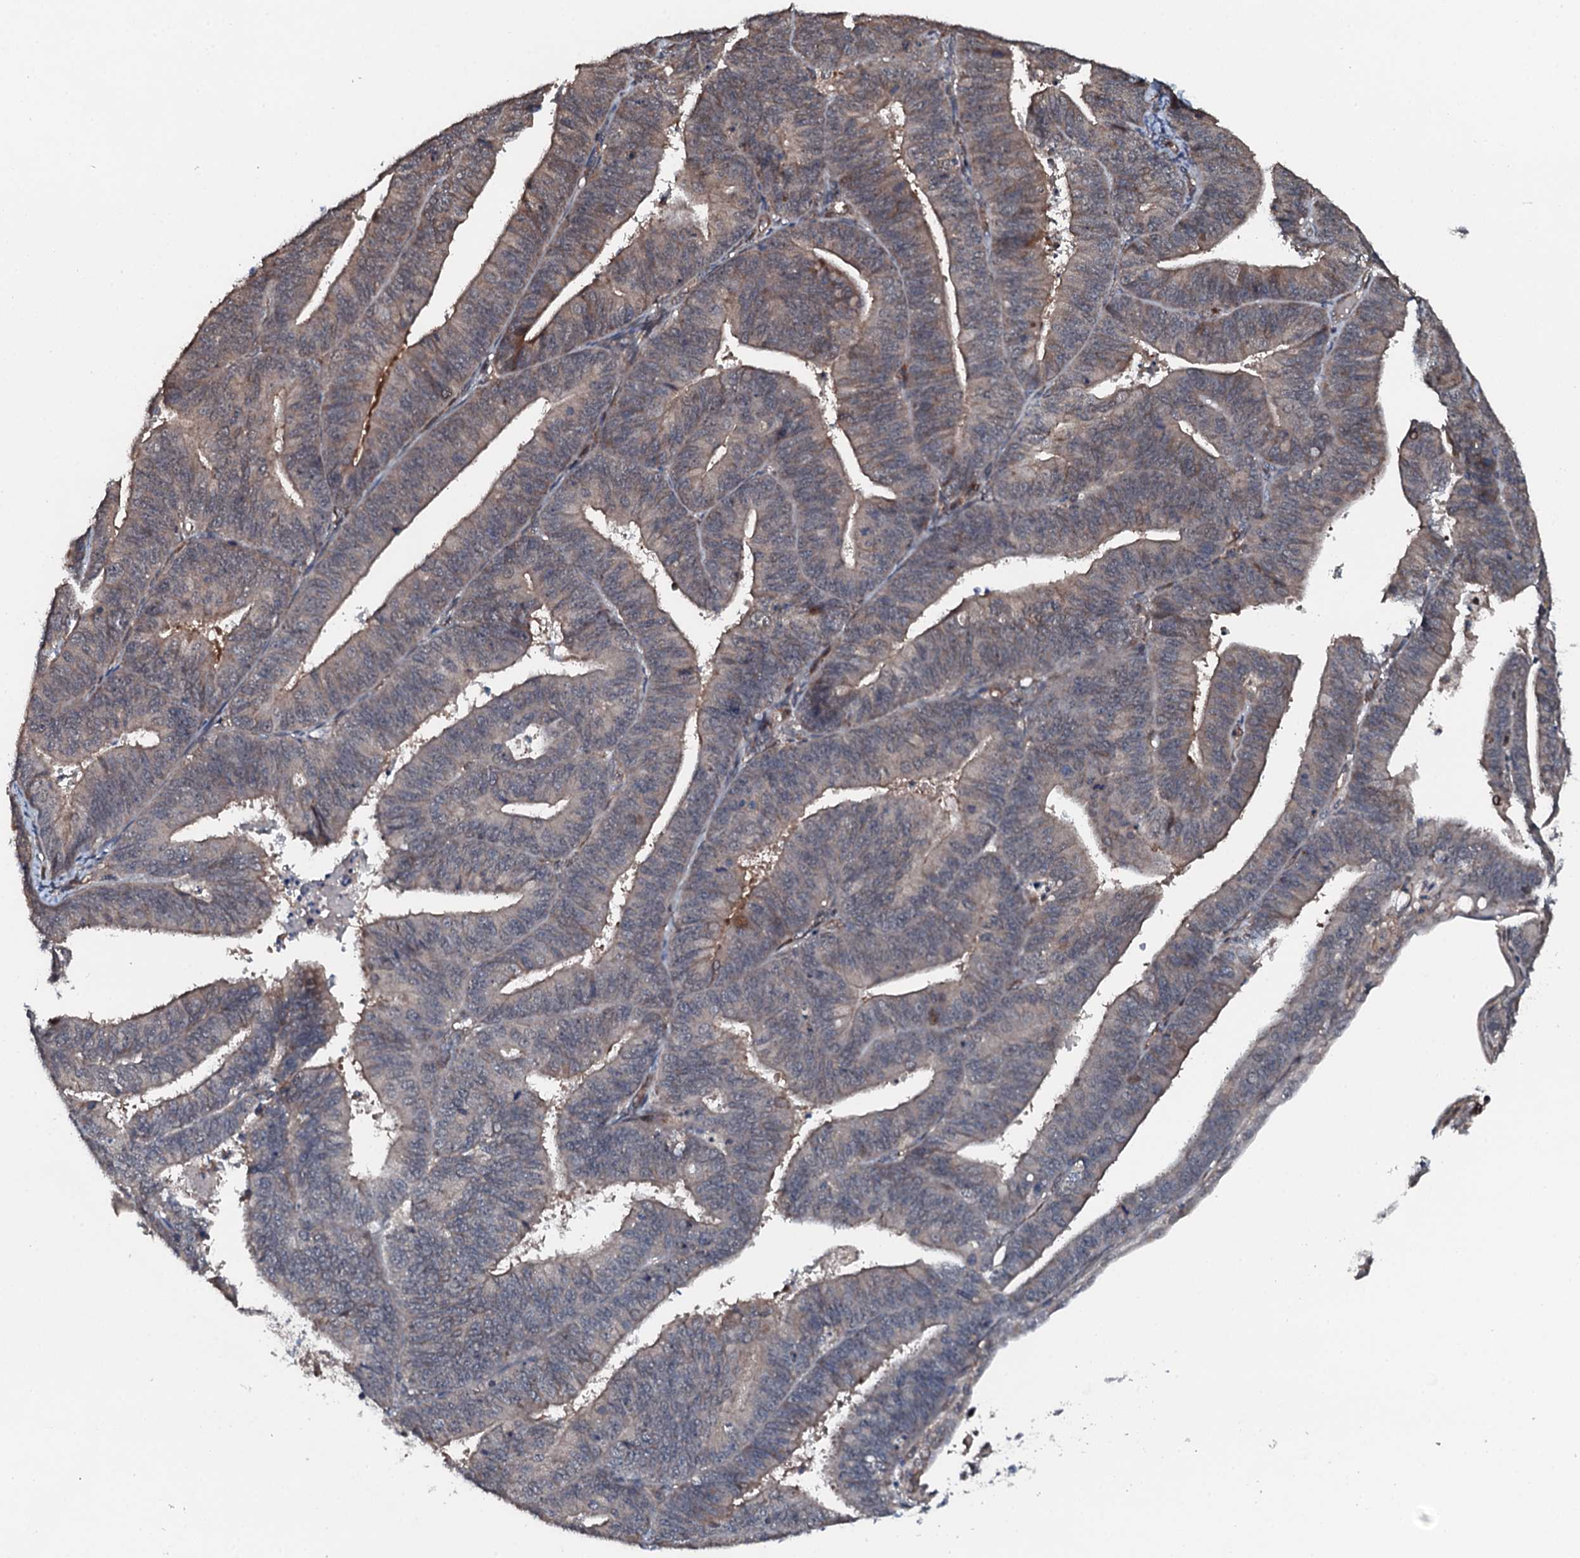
{"staining": {"intensity": "weak", "quantity": "<25%", "location": "cytoplasmic/membranous"}, "tissue": "endometrial cancer", "cell_type": "Tumor cells", "image_type": "cancer", "snomed": [{"axis": "morphology", "description": "Adenocarcinoma, NOS"}, {"axis": "topography", "description": "Endometrium"}], "caption": "This is a micrograph of immunohistochemistry staining of endometrial adenocarcinoma, which shows no expression in tumor cells.", "gene": "FLYWCH1", "patient": {"sex": "female", "age": 73}}